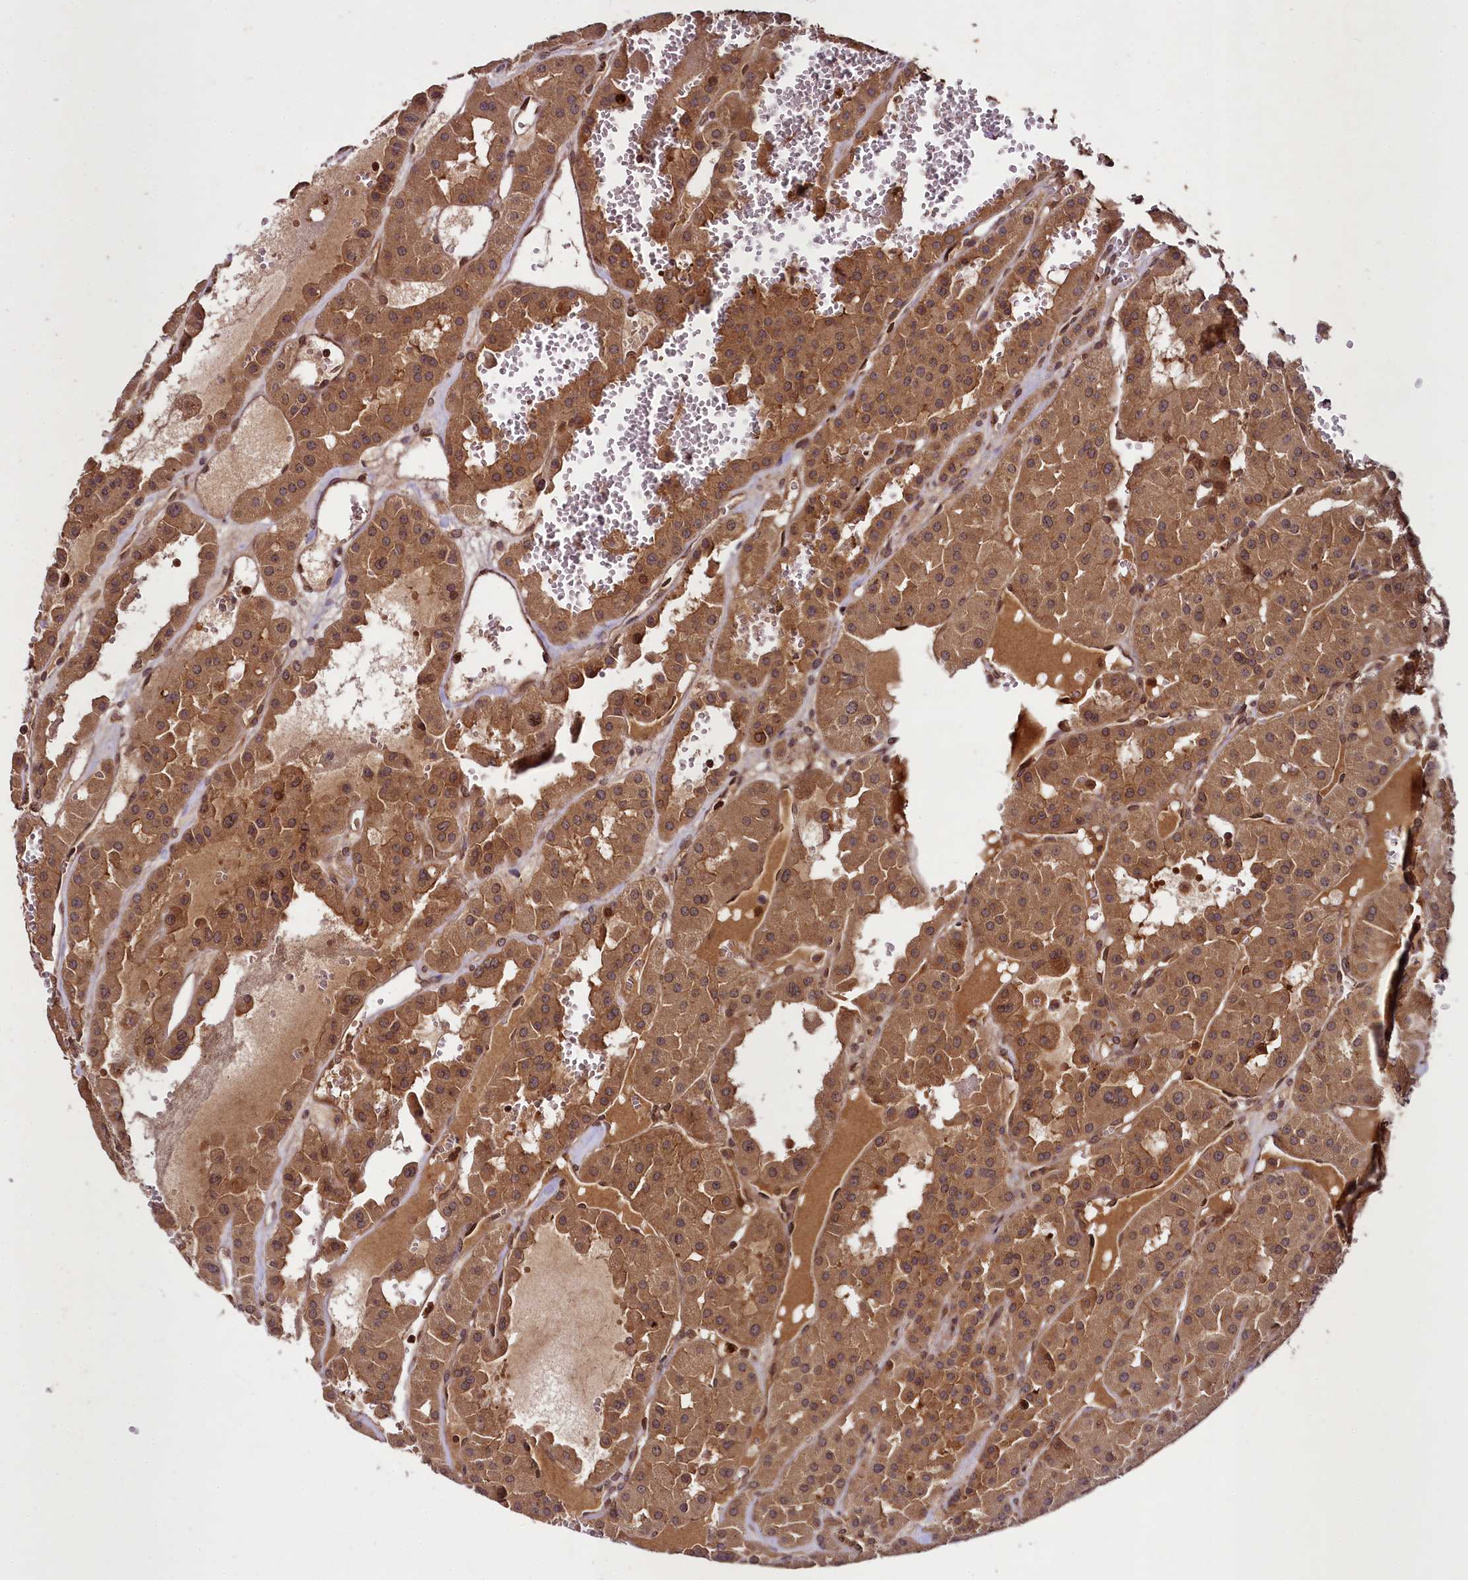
{"staining": {"intensity": "strong", "quantity": ">75%", "location": "cytoplasmic/membranous"}, "tissue": "renal cancer", "cell_type": "Tumor cells", "image_type": "cancer", "snomed": [{"axis": "morphology", "description": "Carcinoma, NOS"}, {"axis": "topography", "description": "Kidney"}], "caption": "Protein expression by IHC demonstrates strong cytoplasmic/membranous staining in about >75% of tumor cells in renal cancer.", "gene": "DCP1B", "patient": {"sex": "female", "age": 75}}